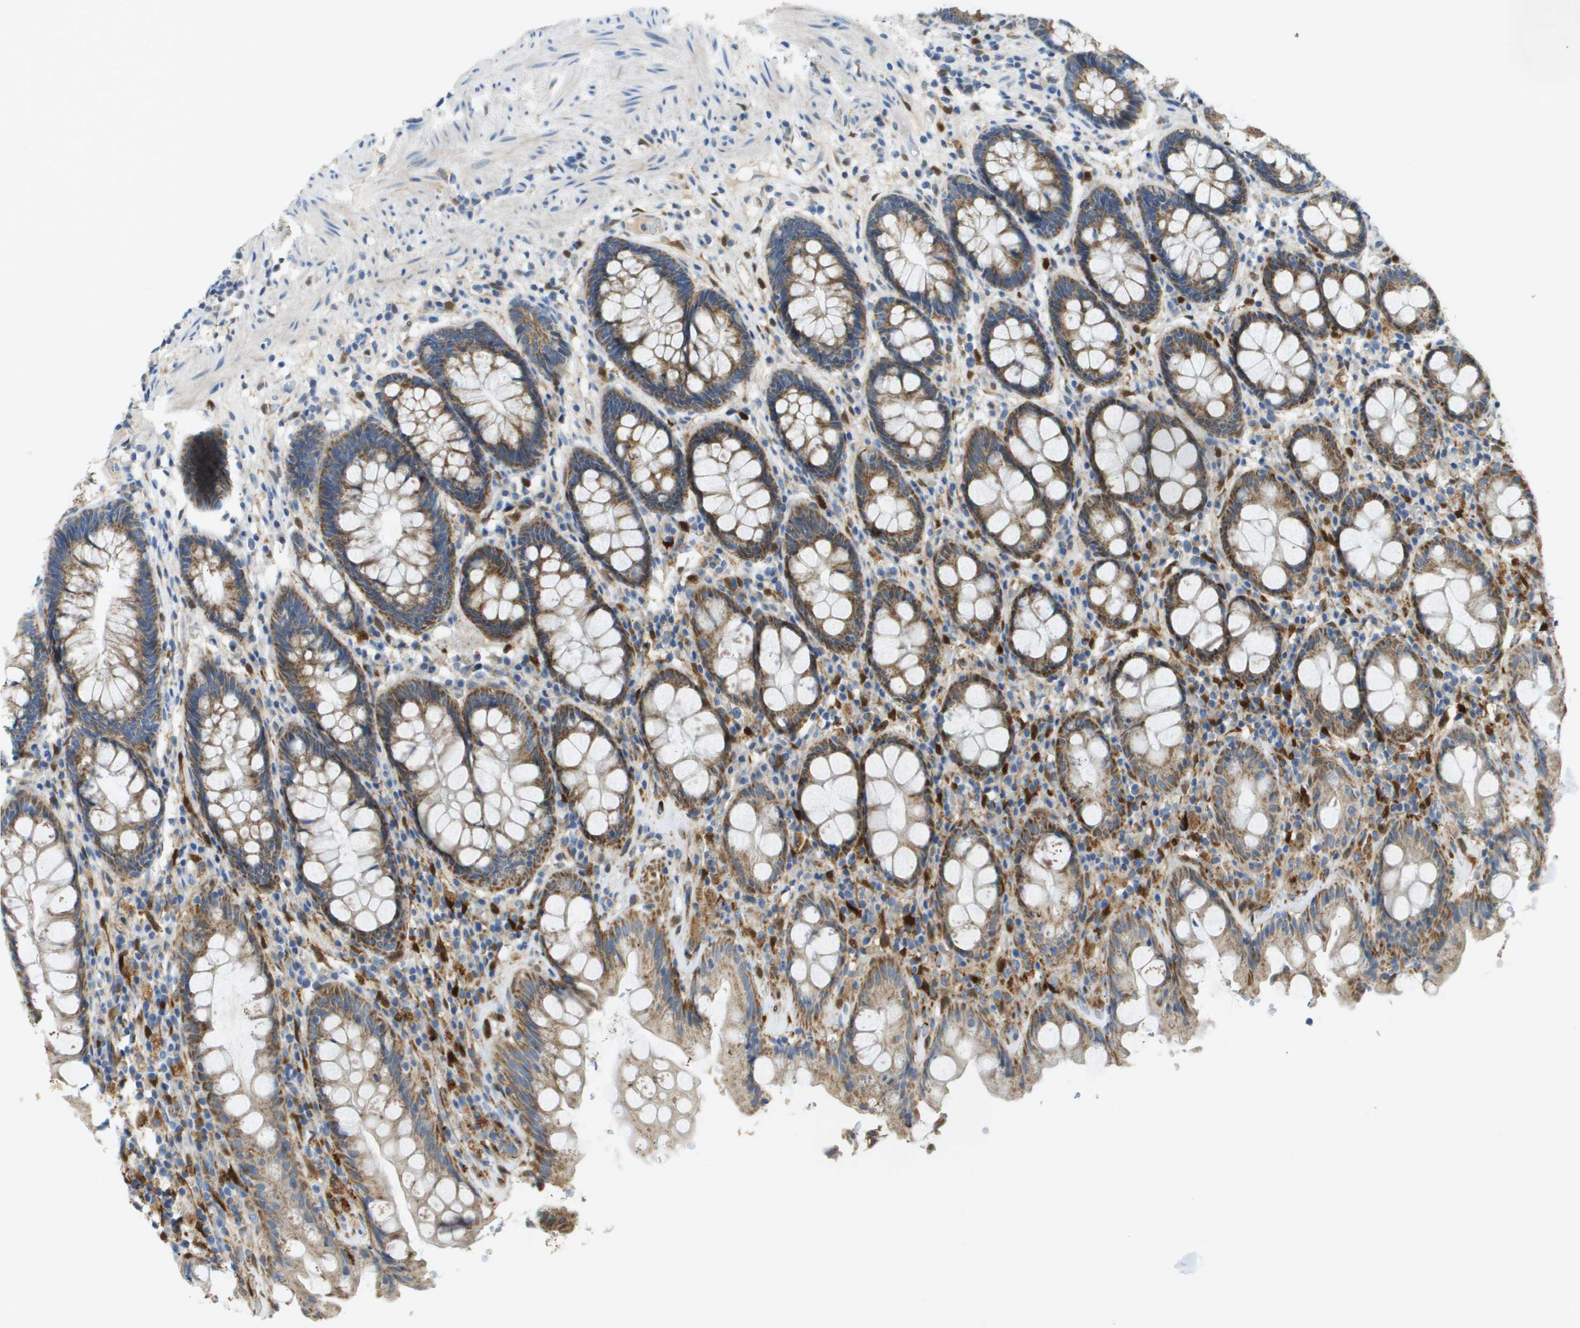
{"staining": {"intensity": "moderate", "quantity": ">75%", "location": "cytoplasmic/membranous"}, "tissue": "rectum", "cell_type": "Glandular cells", "image_type": "normal", "snomed": [{"axis": "morphology", "description": "Normal tissue, NOS"}, {"axis": "topography", "description": "Rectum"}], "caption": "This histopathology image displays immunohistochemistry (IHC) staining of benign rectum, with medium moderate cytoplasmic/membranous positivity in approximately >75% of glandular cells.", "gene": "CYGB", "patient": {"sex": "male", "age": 64}}